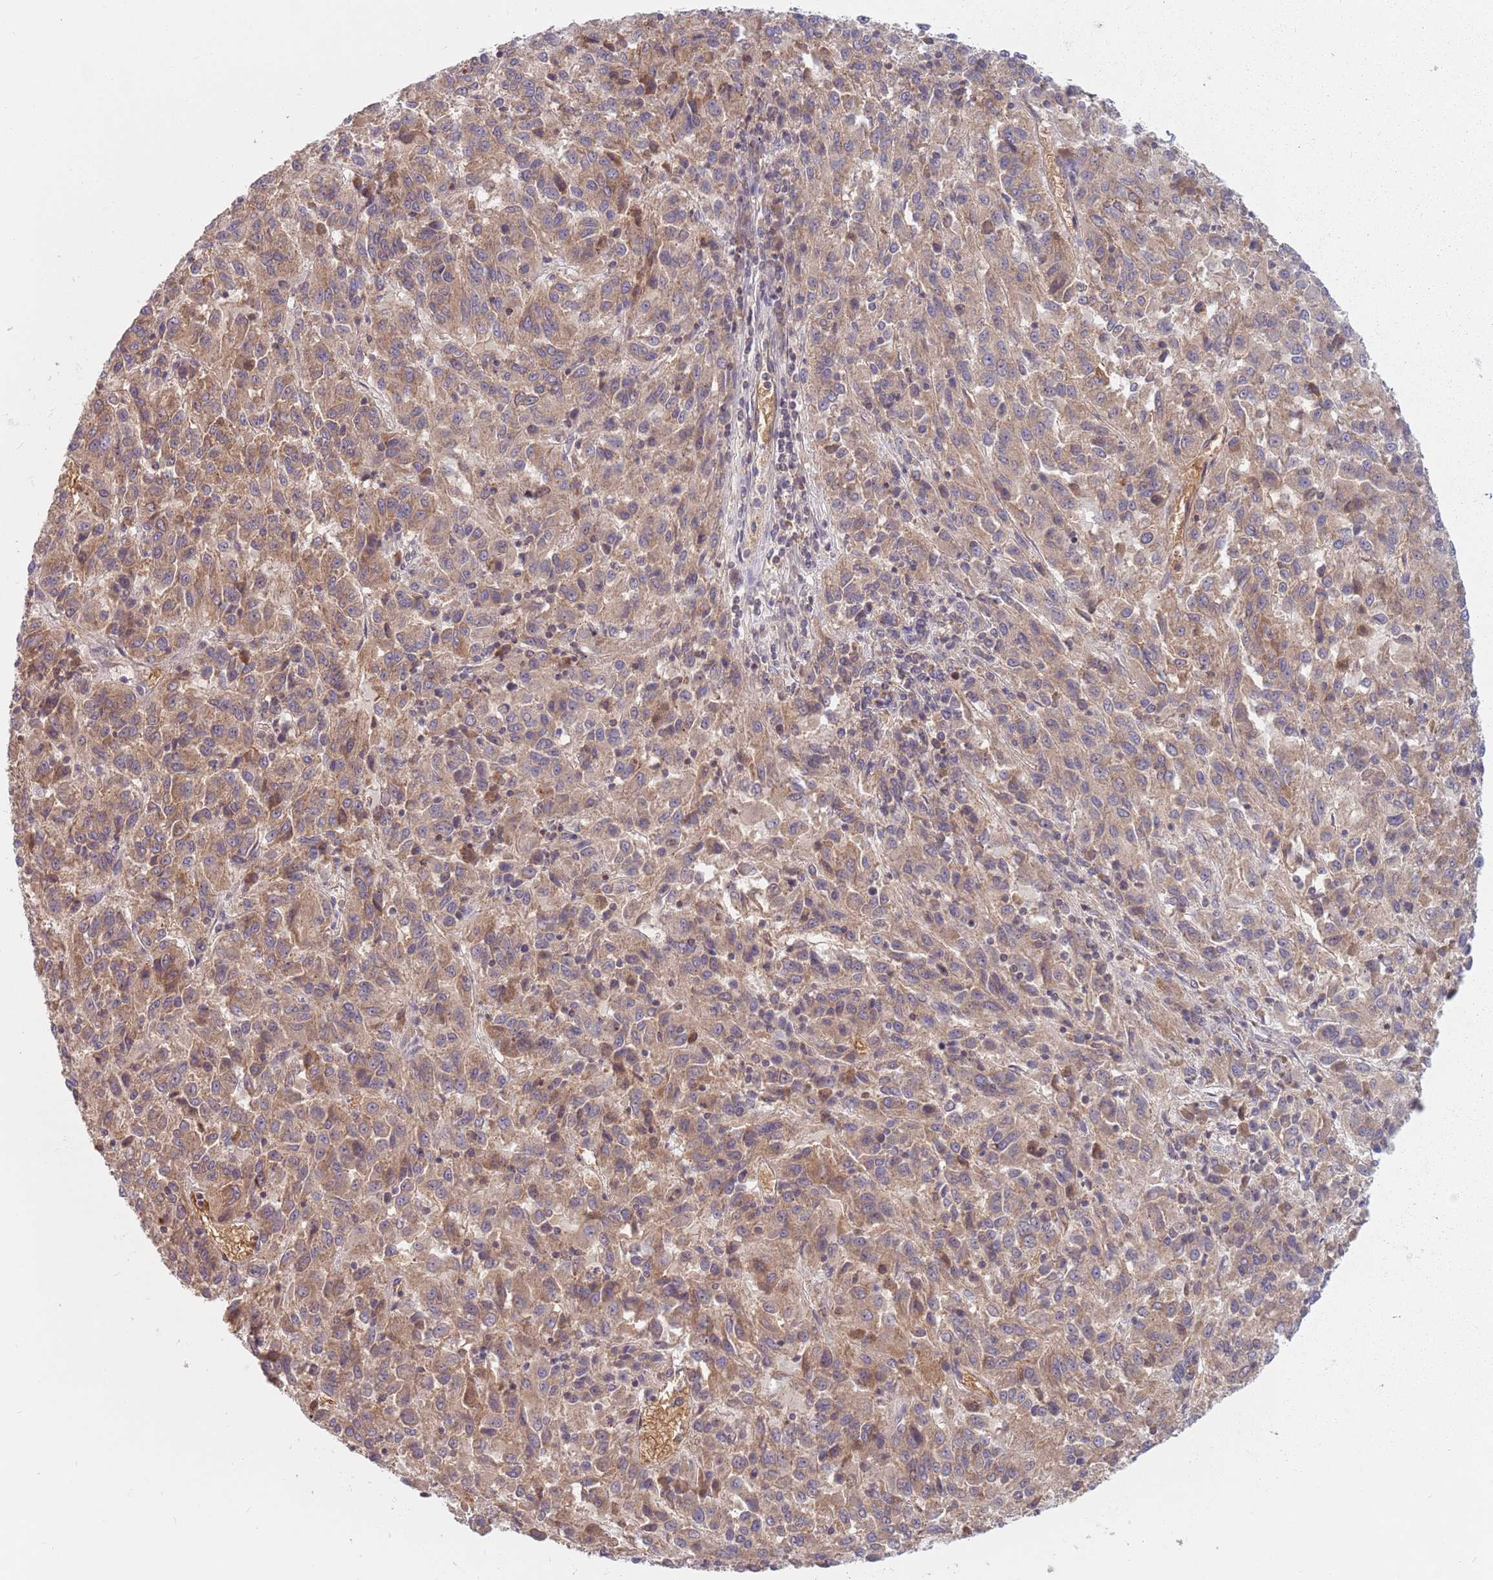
{"staining": {"intensity": "moderate", "quantity": "25%-75%", "location": "cytoplasmic/membranous"}, "tissue": "melanoma", "cell_type": "Tumor cells", "image_type": "cancer", "snomed": [{"axis": "morphology", "description": "Malignant melanoma, Metastatic site"}, {"axis": "topography", "description": "Lung"}], "caption": "Immunohistochemical staining of human malignant melanoma (metastatic site) exhibits medium levels of moderate cytoplasmic/membranous expression in about 25%-75% of tumor cells.", "gene": "ASB13", "patient": {"sex": "male", "age": 64}}